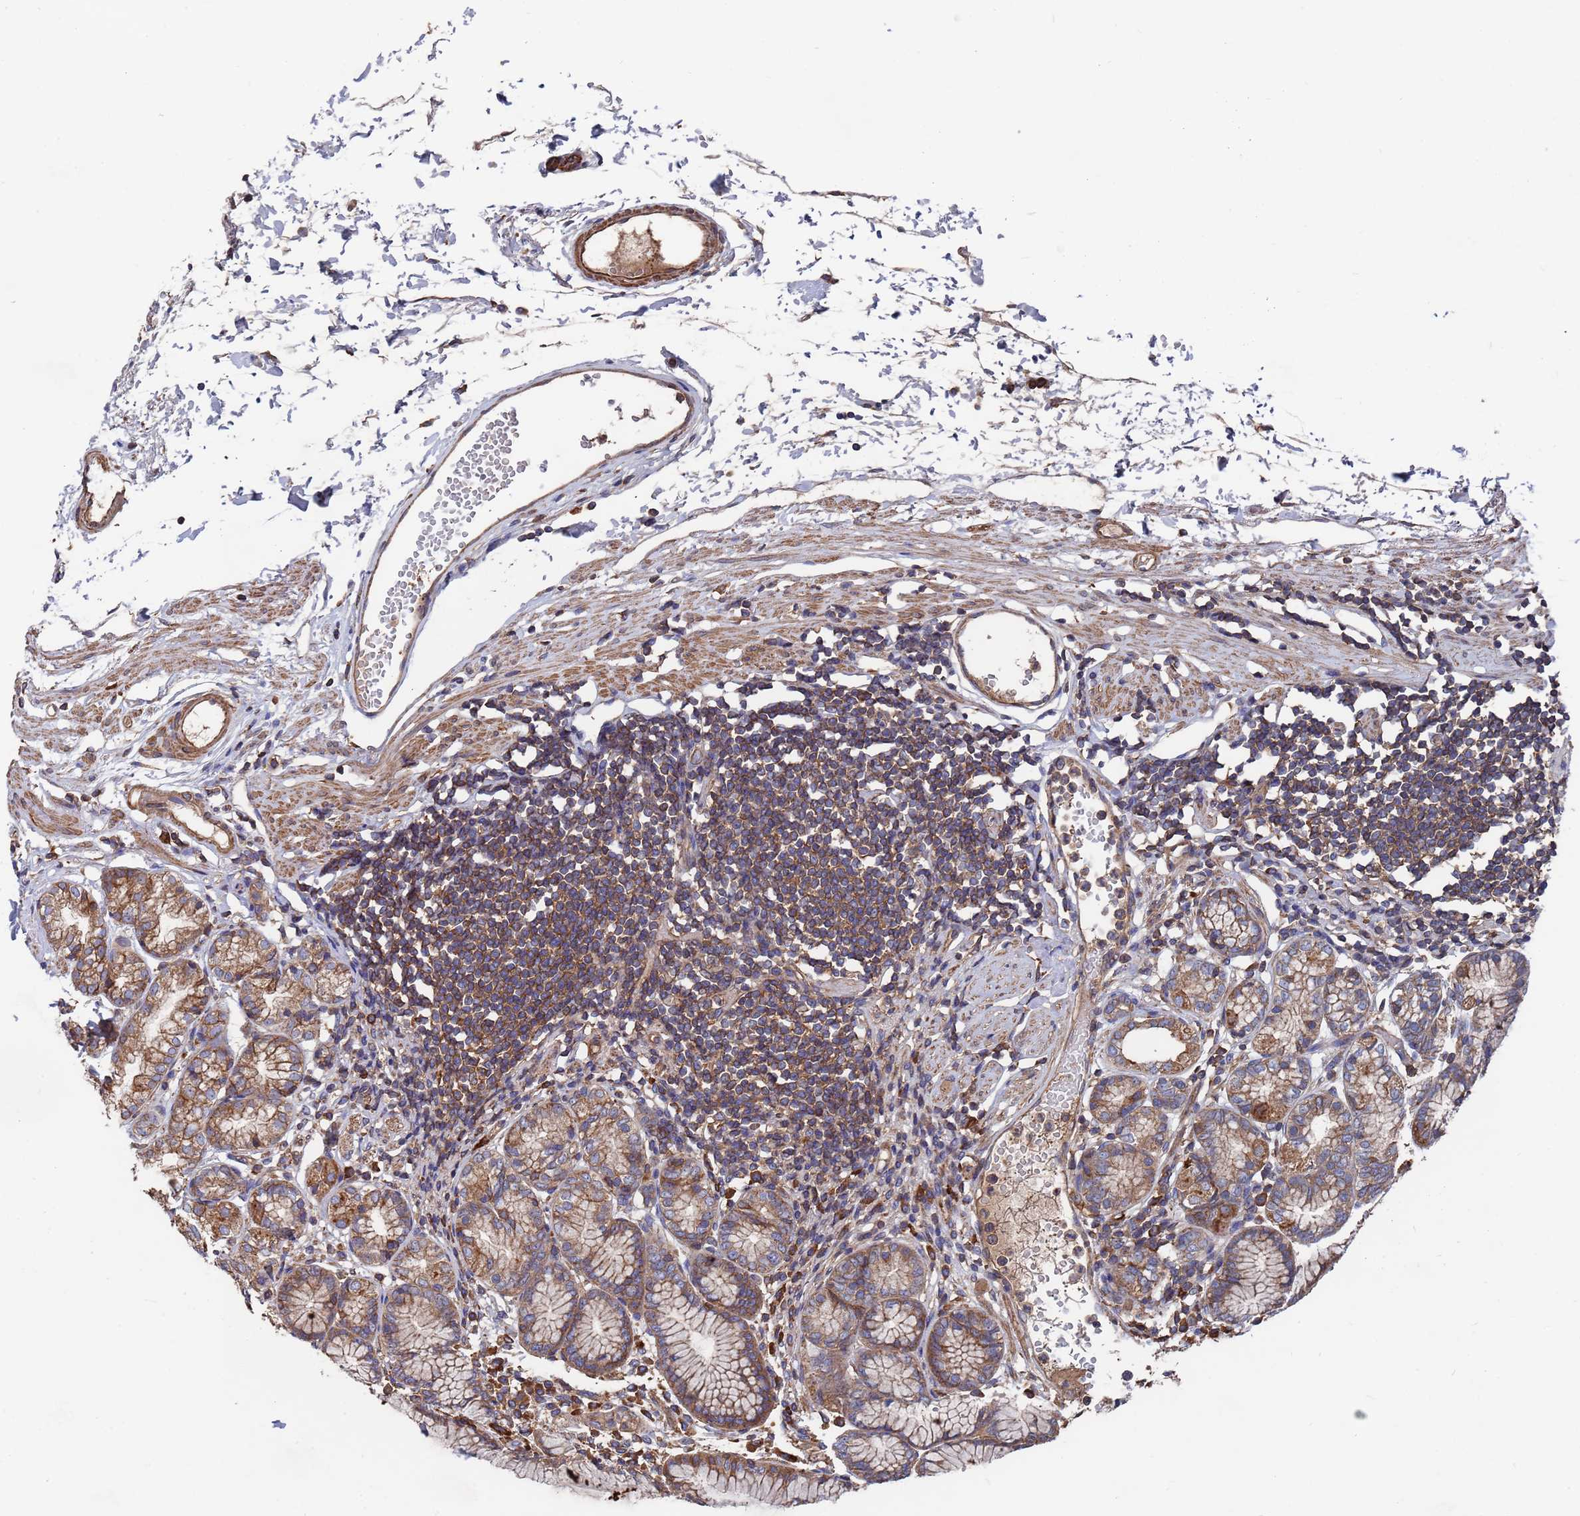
{"staining": {"intensity": "moderate", "quantity": ">75%", "location": "cytoplasmic/membranous"}, "tissue": "stomach", "cell_type": "Glandular cells", "image_type": "normal", "snomed": [{"axis": "morphology", "description": "Normal tissue, NOS"}, {"axis": "topography", "description": "Stomach"}], "caption": "The photomicrograph exhibits staining of normal stomach, revealing moderate cytoplasmic/membranous protein expression (brown color) within glandular cells. (DAB (3,3'-diaminobenzidine) = brown stain, brightfield microscopy at high magnification).", "gene": "PYCR1", "patient": {"sex": "female", "age": 57}}